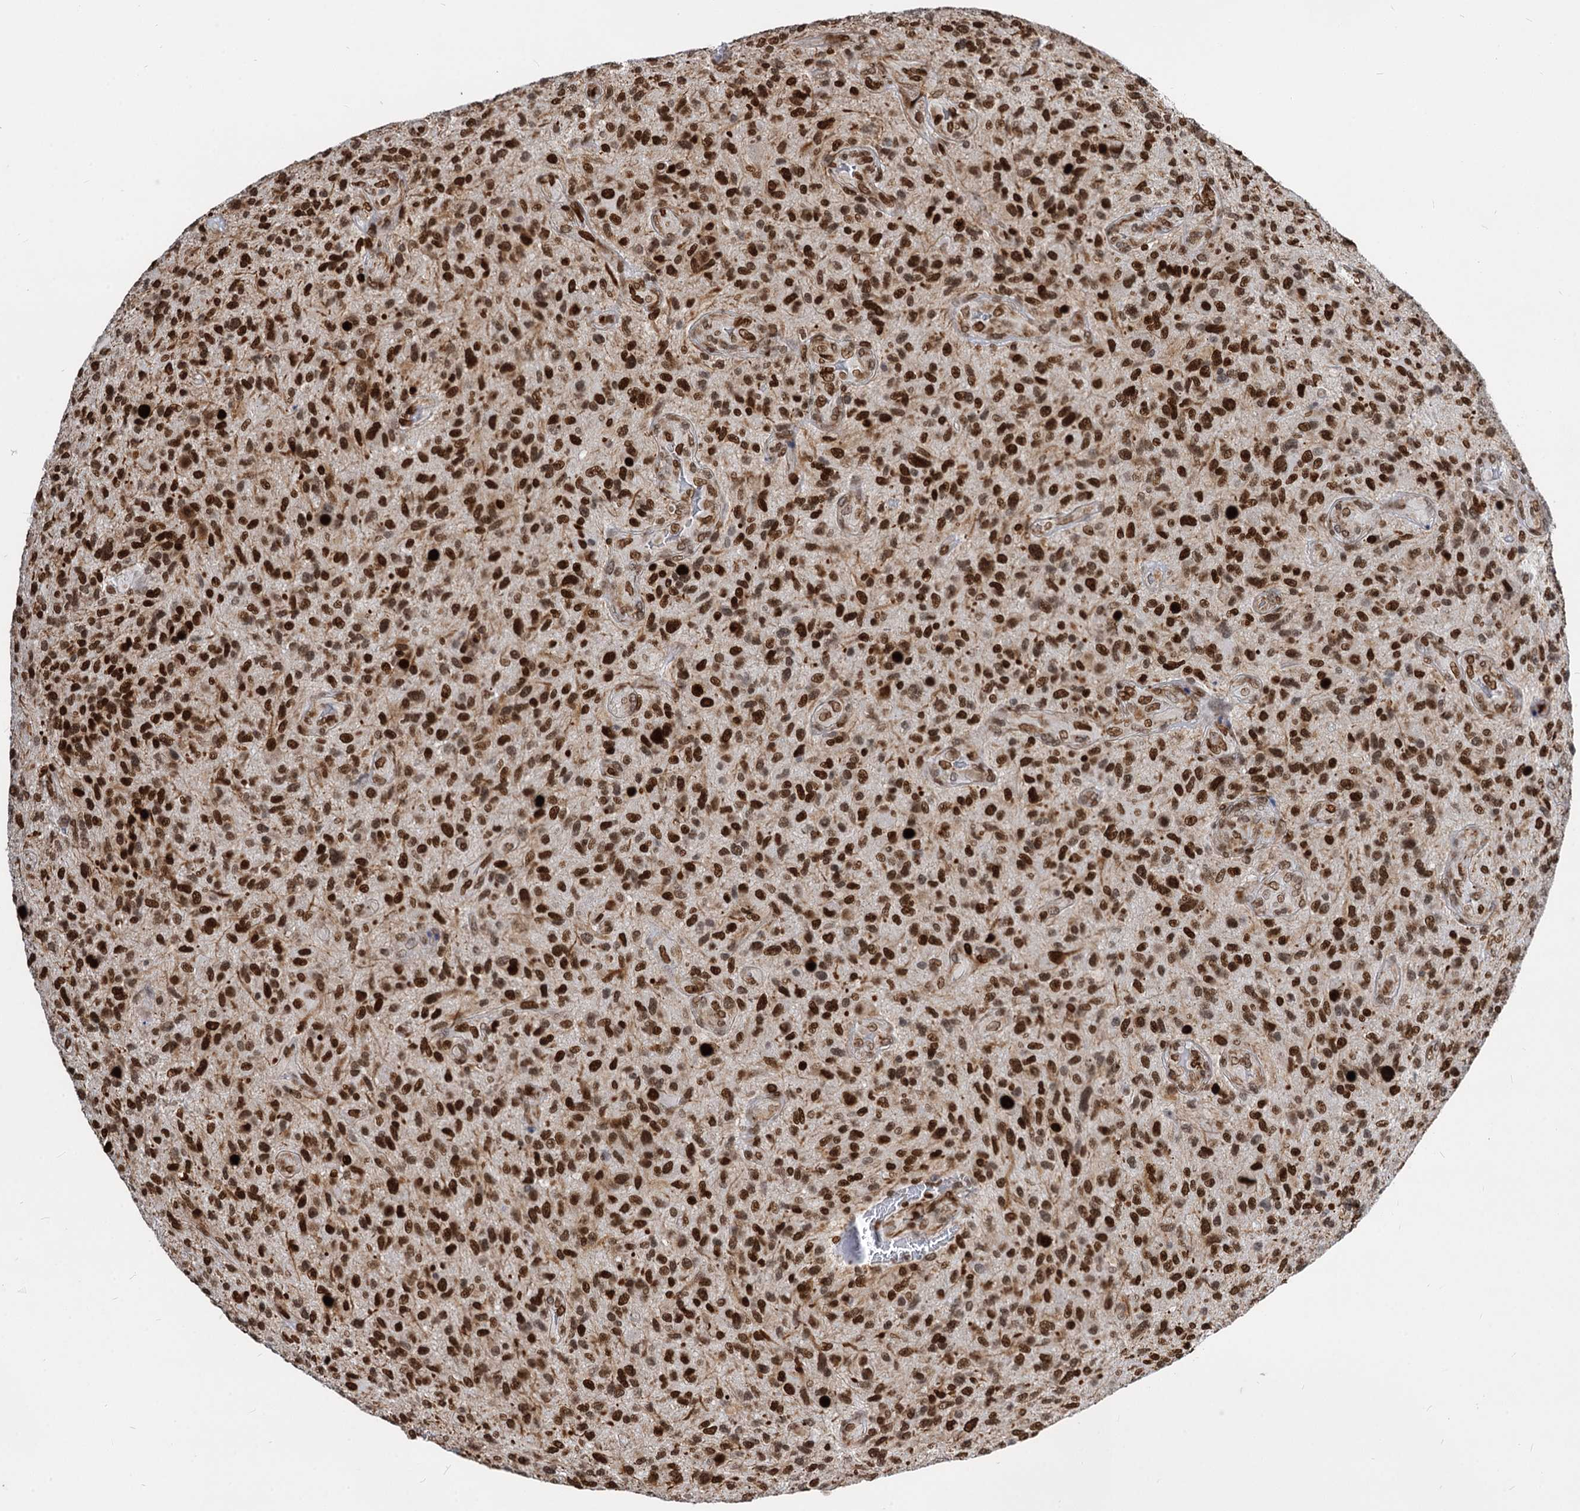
{"staining": {"intensity": "strong", "quantity": ">75%", "location": "nuclear"}, "tissue": "glioma", "cell_type": "Tumor cells", "image_type": "cancer", "snomed": [{"axis": "morphology", "description": "Glioma, malignant, High grade"}, {"axis": "topography", "description": "Brain"}], "caption": "Immunohistochemical staining of human glioma exhibits high levels of strong nuclear protein staining in approximately >75% of tumor cells. The staining was performed using DAB to visualize the protein expression in brown, while the nuclei were stained in blue with hematoxylin (Magnification: 20x).", "gene": "MECP2", "patient": {"sex": "male", "age": 47}}